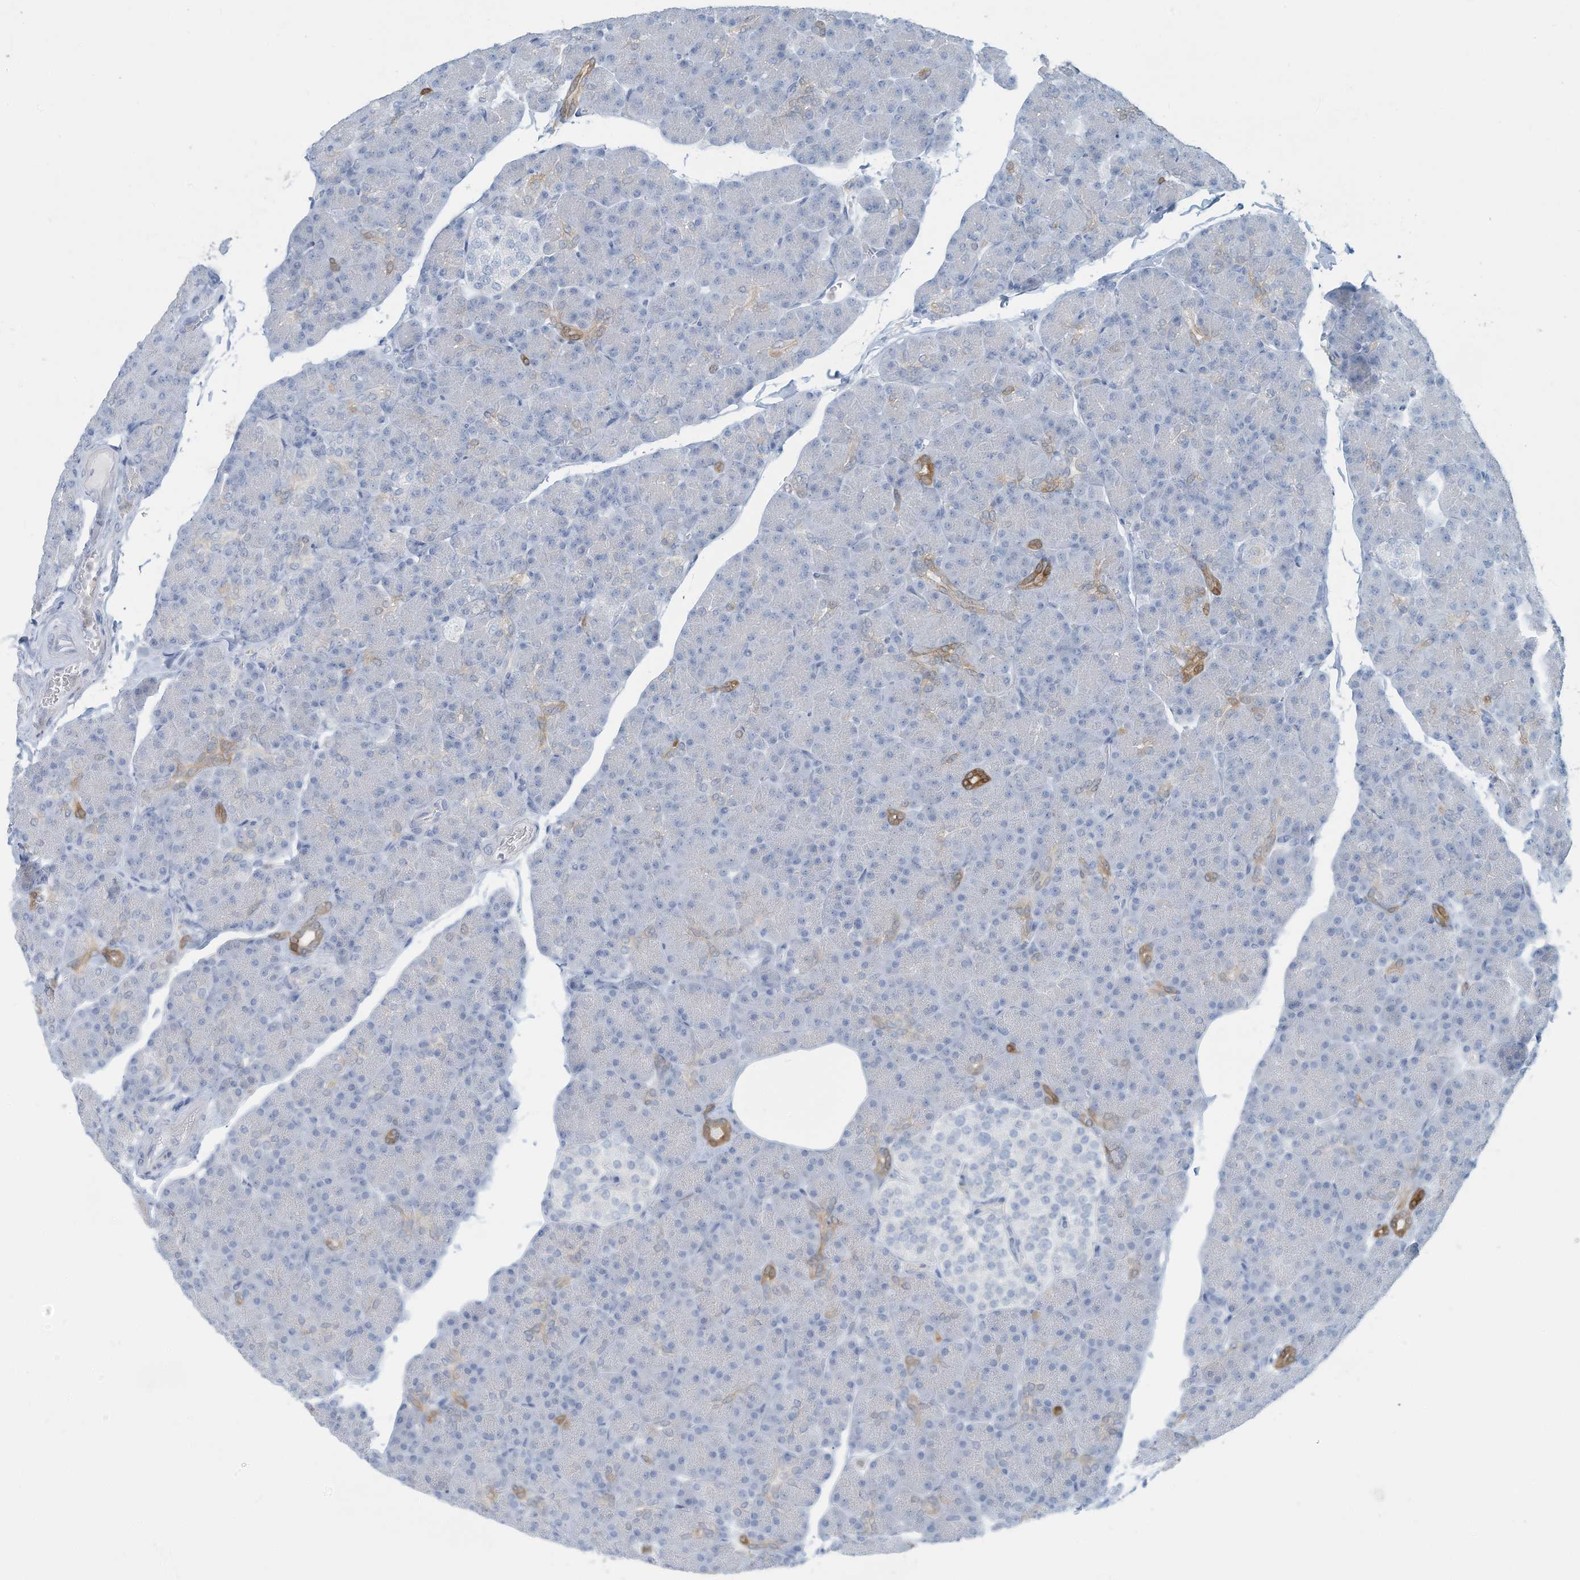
{"staining": {"intensity": "moderate", "quantity": "<25%", "location": "cytoplasmic/membranous"}, "tissue": "pancreas", "cell_type": "Exocrine glandular cells", "image_type": "normal", "snomed": [{"axis": "morphology", "description": "Normal tissue, NOS"}, {"axis": "topography", "description": "Pancreas"}], "caption": "Protein staining of benign pancreas exhibits moderate cytoplasmic/membranous positivity in approximately <25% of exocrine glandular cells.", "gene": "ERI2", "patient": {"sex": "female", "age": 43}}